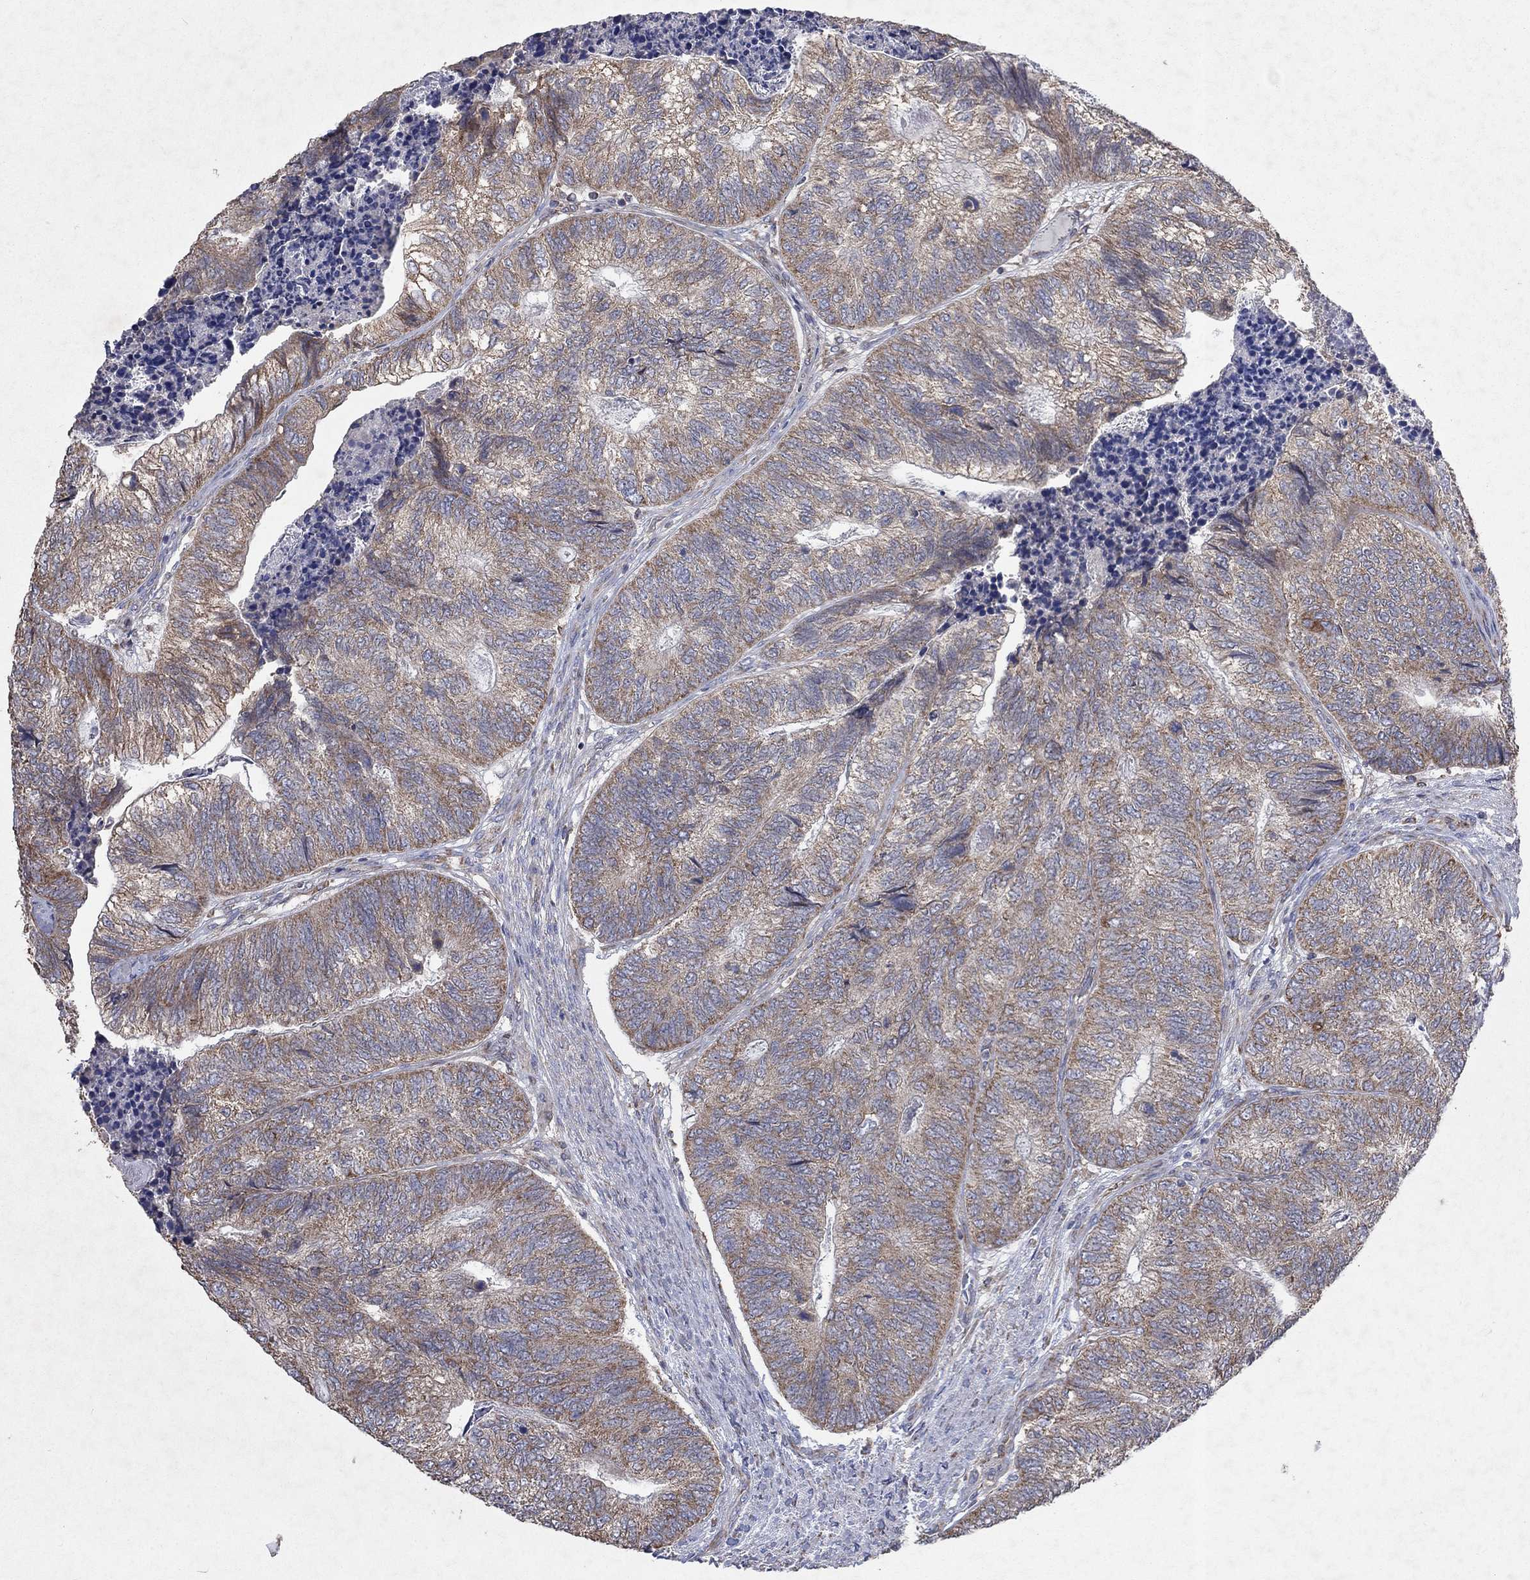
{"staining": {"intensity": "strong", "quantity": "<25%", "location": "cytoplasmic/membranous"}, "tissue": "colorectal cancer", "cell_type": "Tumor cells", "image_type": "cancer", "snomed": [{"axis": "morphology", "description": "Adenocarcinoma, NOS"}, {"axis": "topography", "description": "Colon"}], "caption": "The immunohistochemical stain highlights strong cytoplasmic/membranous positivity in tumor cells of colorectal cancer tissue.", "gene": "NCEH1", "patient": {"sex": "female", "age": 67}}